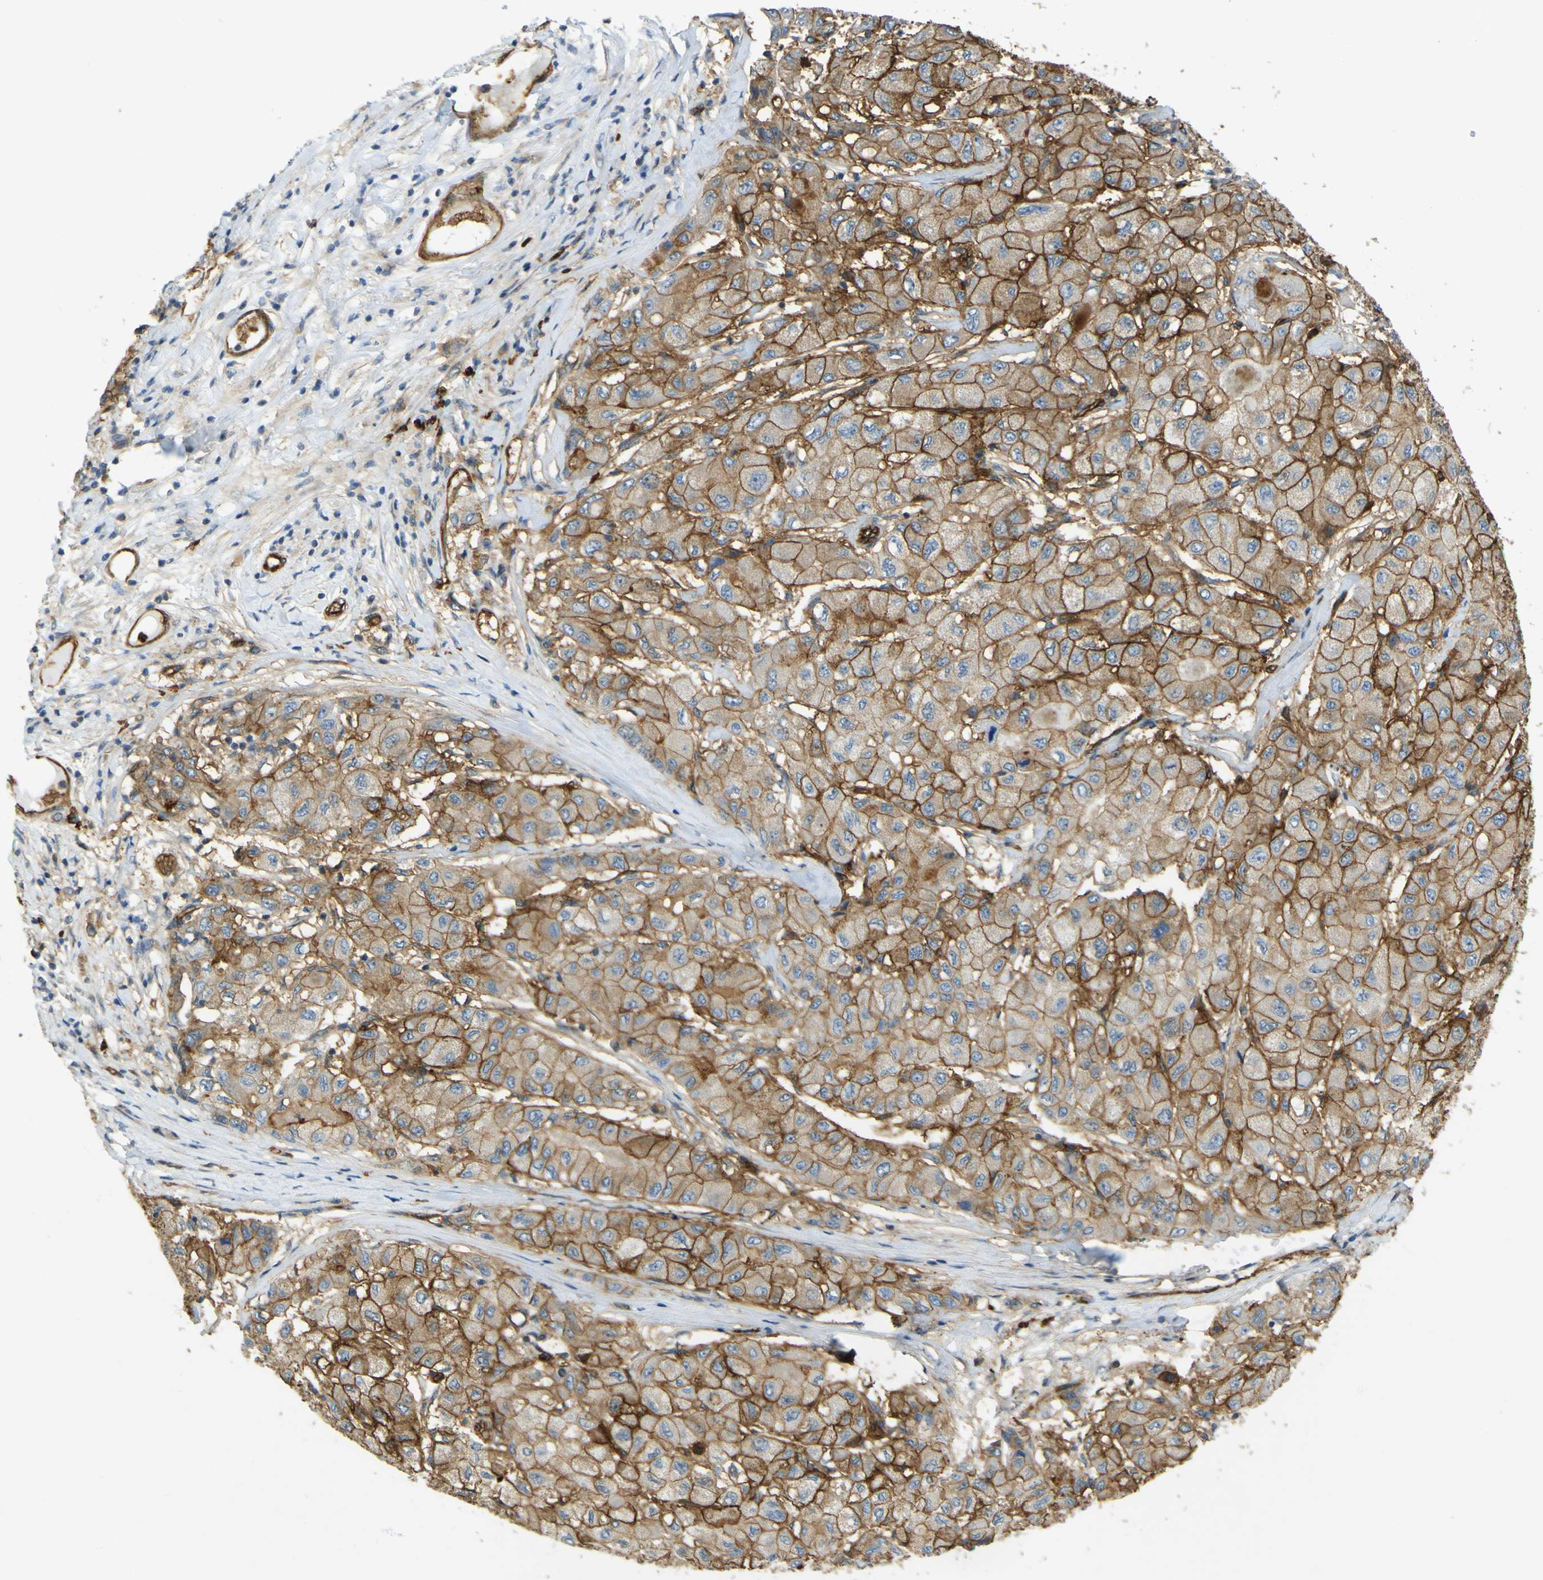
{"staining": {"intensity": "moderate", "quantity": ">75%", "location": "cytoplasmic/membranous"}, "tissue": "liver cancer", "cell_type": "Tumor cells", "image_type": "cancer", "snomed": [{"axis": "morphology", "description": "Carcinoma, Hepatocellular, NOS"}, {"axis": "topography", "description": "Liver"}], "caption": "Immunohistochemistry image of neoplastic tissue: human hepatocellular carcinoma (liver) stained using immunohistochemistry (IHC) shows medium levels of moderate protein expression localized specifically in the cytoplasmic/membranous of tumor cells, appearing as a cytoplasmic/membranous brown color.", "gene": "PLXDC1", "patient": {"sex": "male", "age": 80}}